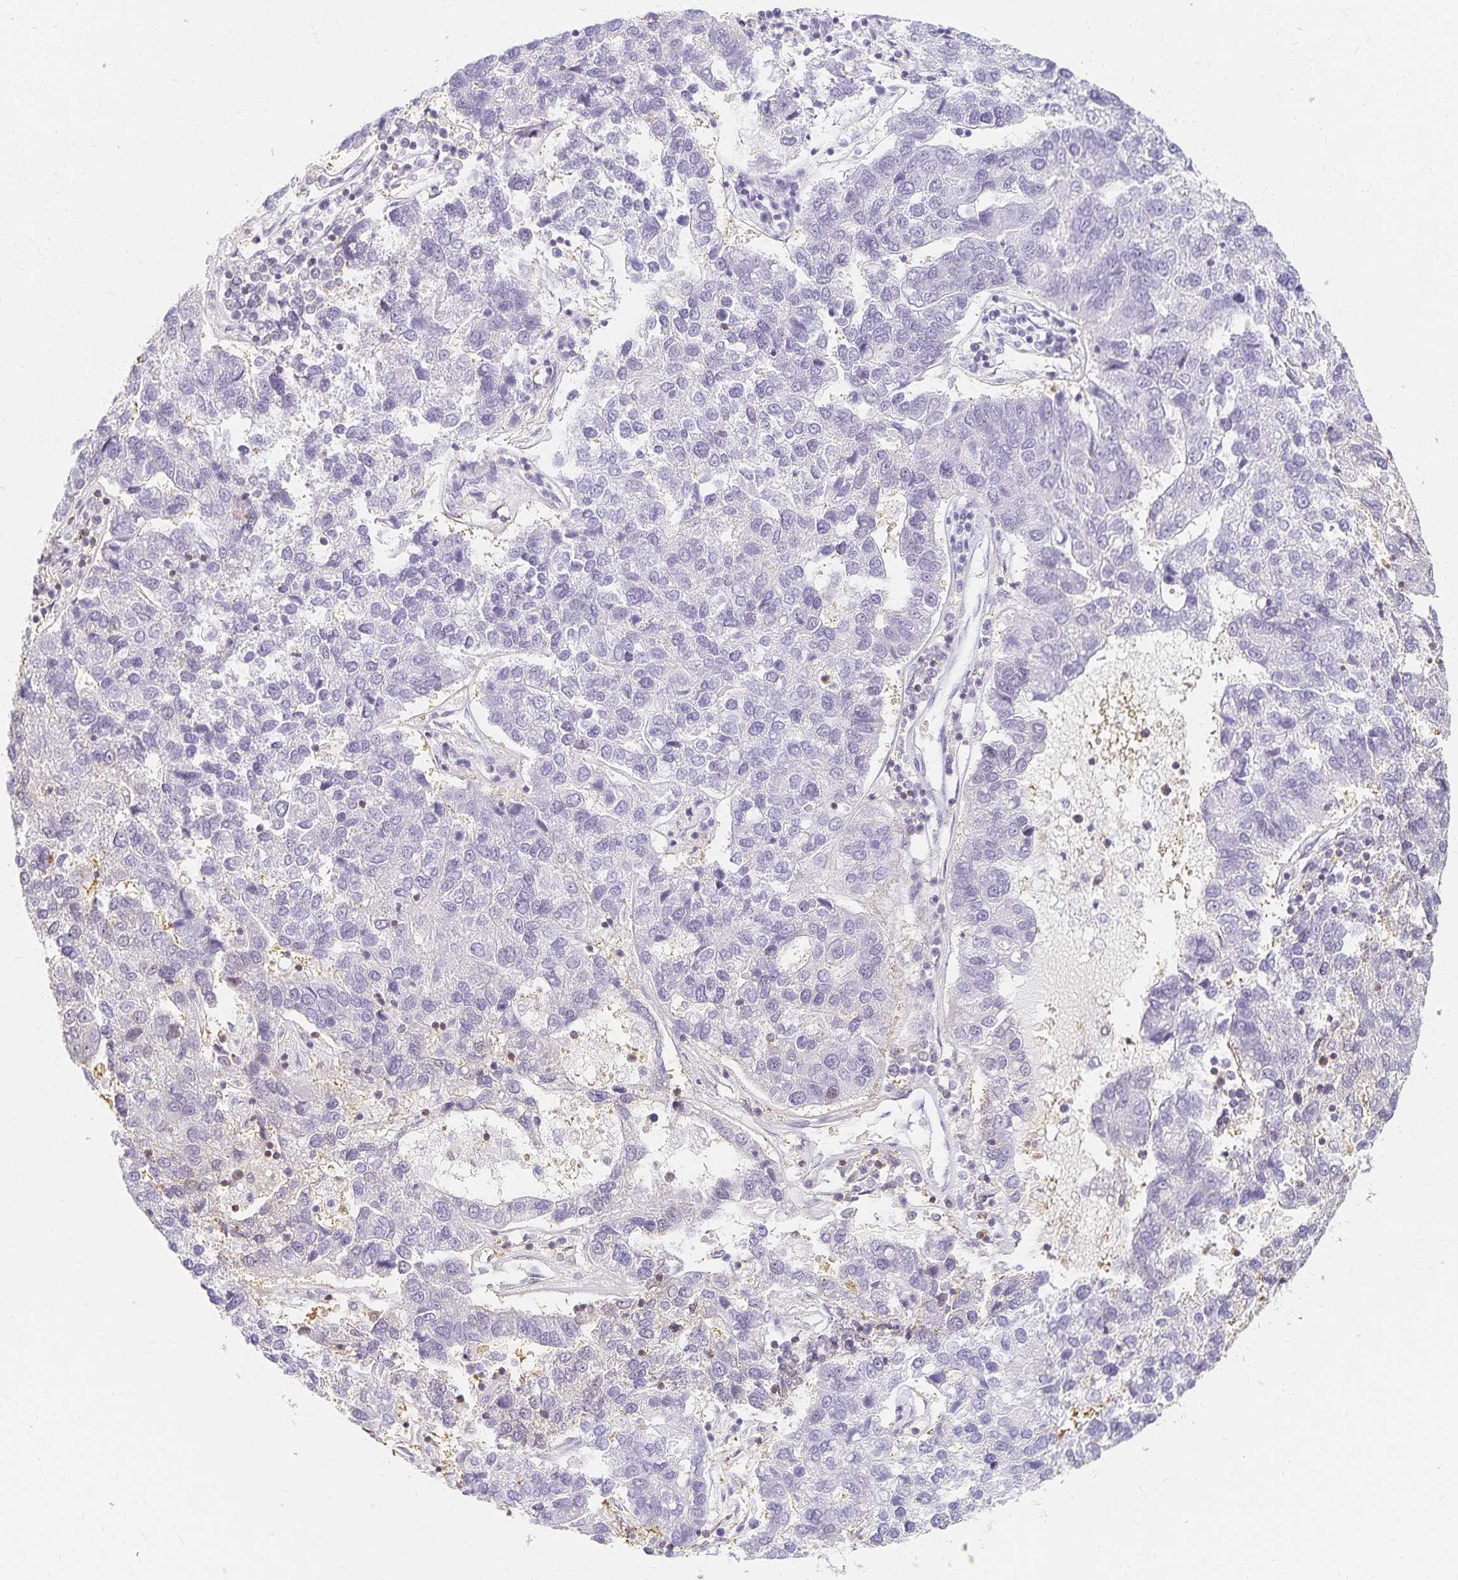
{"staining": {"intensity": "negative", "quantity": "none", "location": "none"}, "tissue": "pancreatic cancer", "cell_type": "Tumor cells", "image_type": "cancer", "snomed": [{"axis": "morphology", "description": "Adenocarcinoma, NOS"}, {"axis": "topography", "description": "Pancreas"}], "caption": "IHC image of human pancreatic cancer (adenocarcinoma) stained for a protein (brown), which demonstrates no staining in tumor cells.", "gene": "AZGP1", "patient": {"sex": "female", "age": 61}}